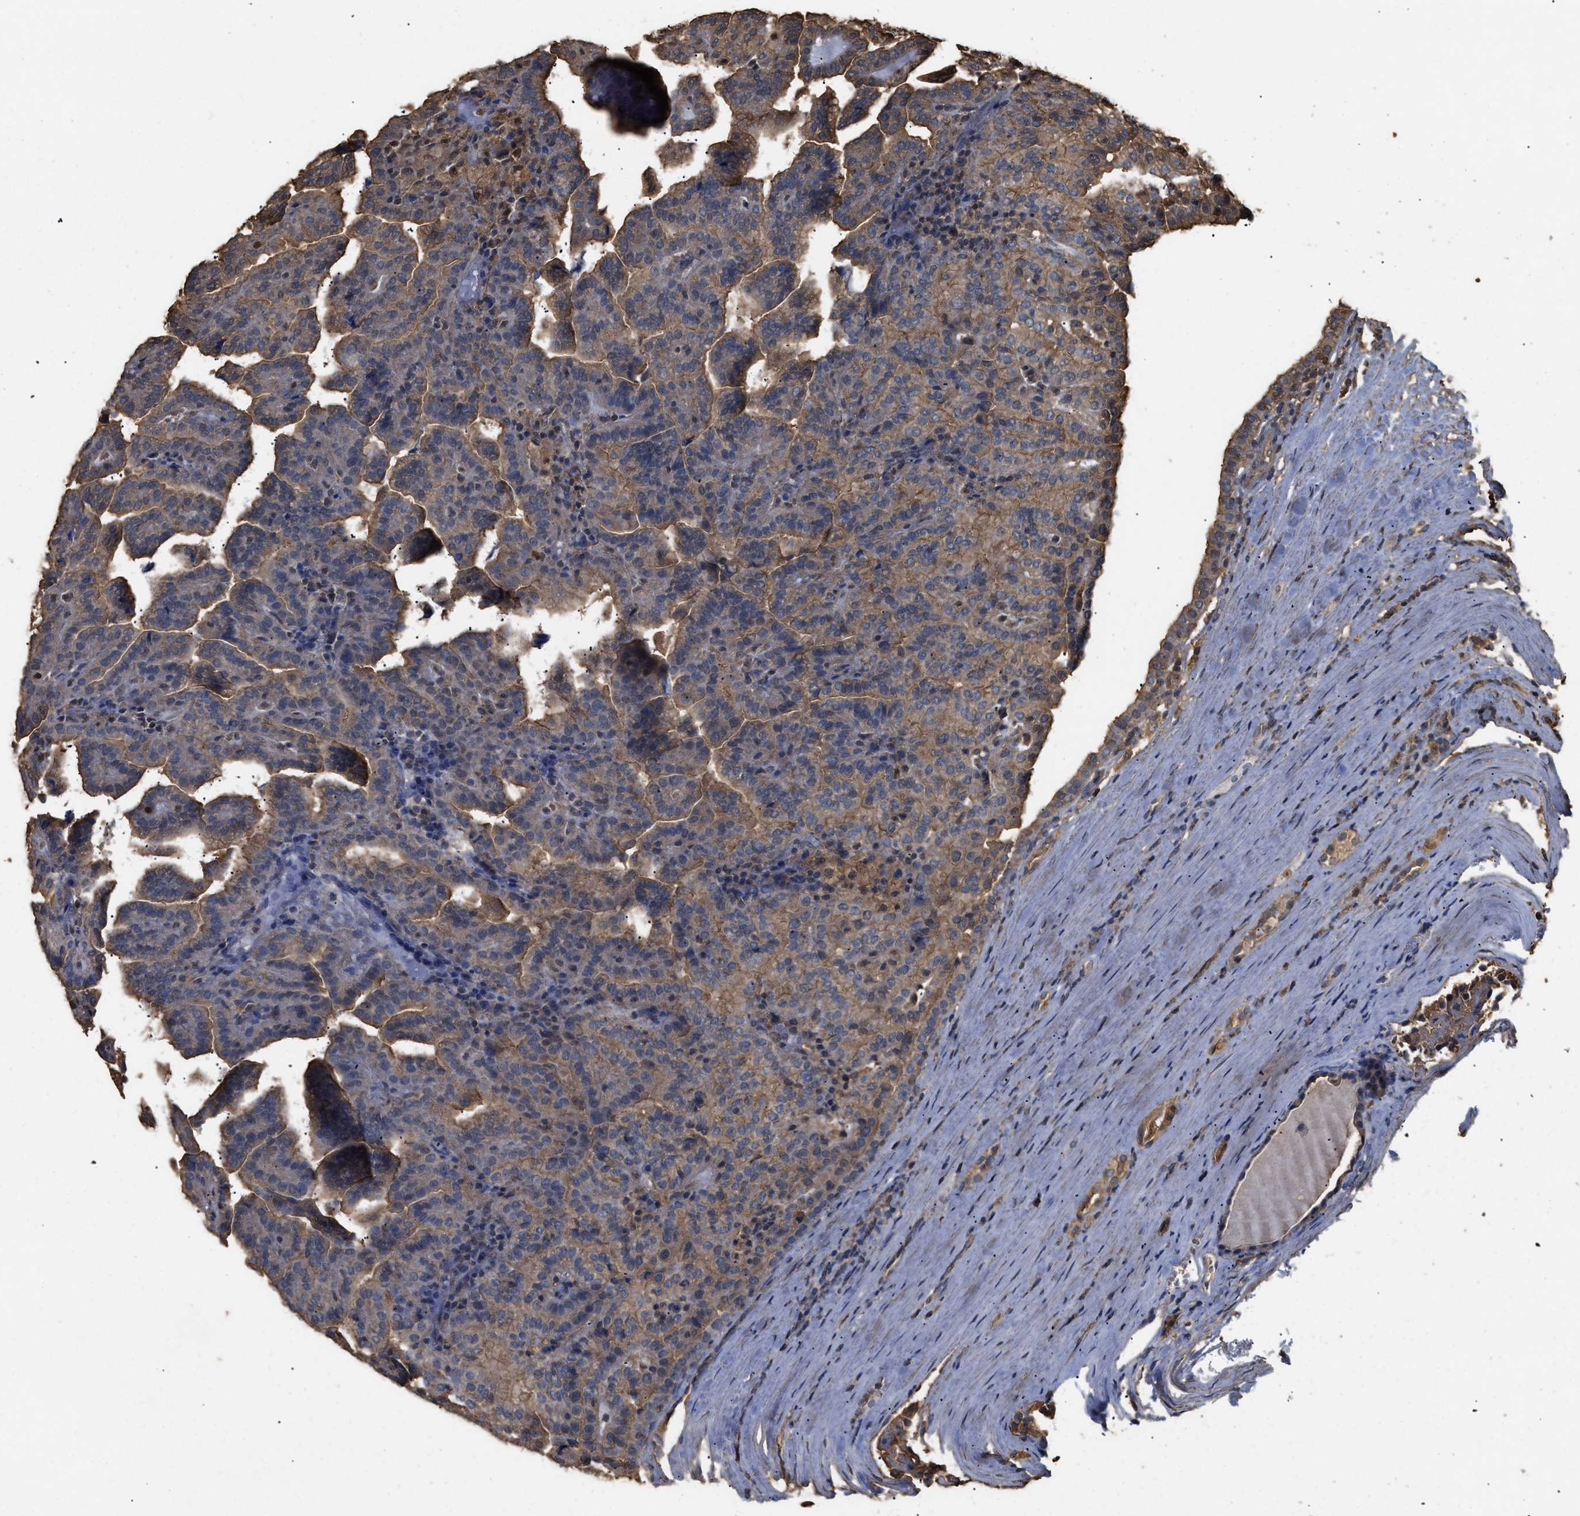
{"staining": {"intensity": "moderate", "quantity": ">75%", "location": "cytoplasmic/membranous"}, "tissue": "renal cancer", "cell_type": "Tumor cells", "image_type": "cancer", "snomed": [{"axis": "morphology", "description": "Adenocarcinoma, NOS"}, {"axis": "topography", "description": "Kidney"}], "caption": "Immunohistochemistry (IHC) (DAB (3,3'-diaminobenzidine)) staining of renal adenocarcinoma displays moderate cytoplasmic/membranous protein expression in about >75% of tumor cells.", "gene": "CALM1", "patient": {"sex": "male", "age": 61}}